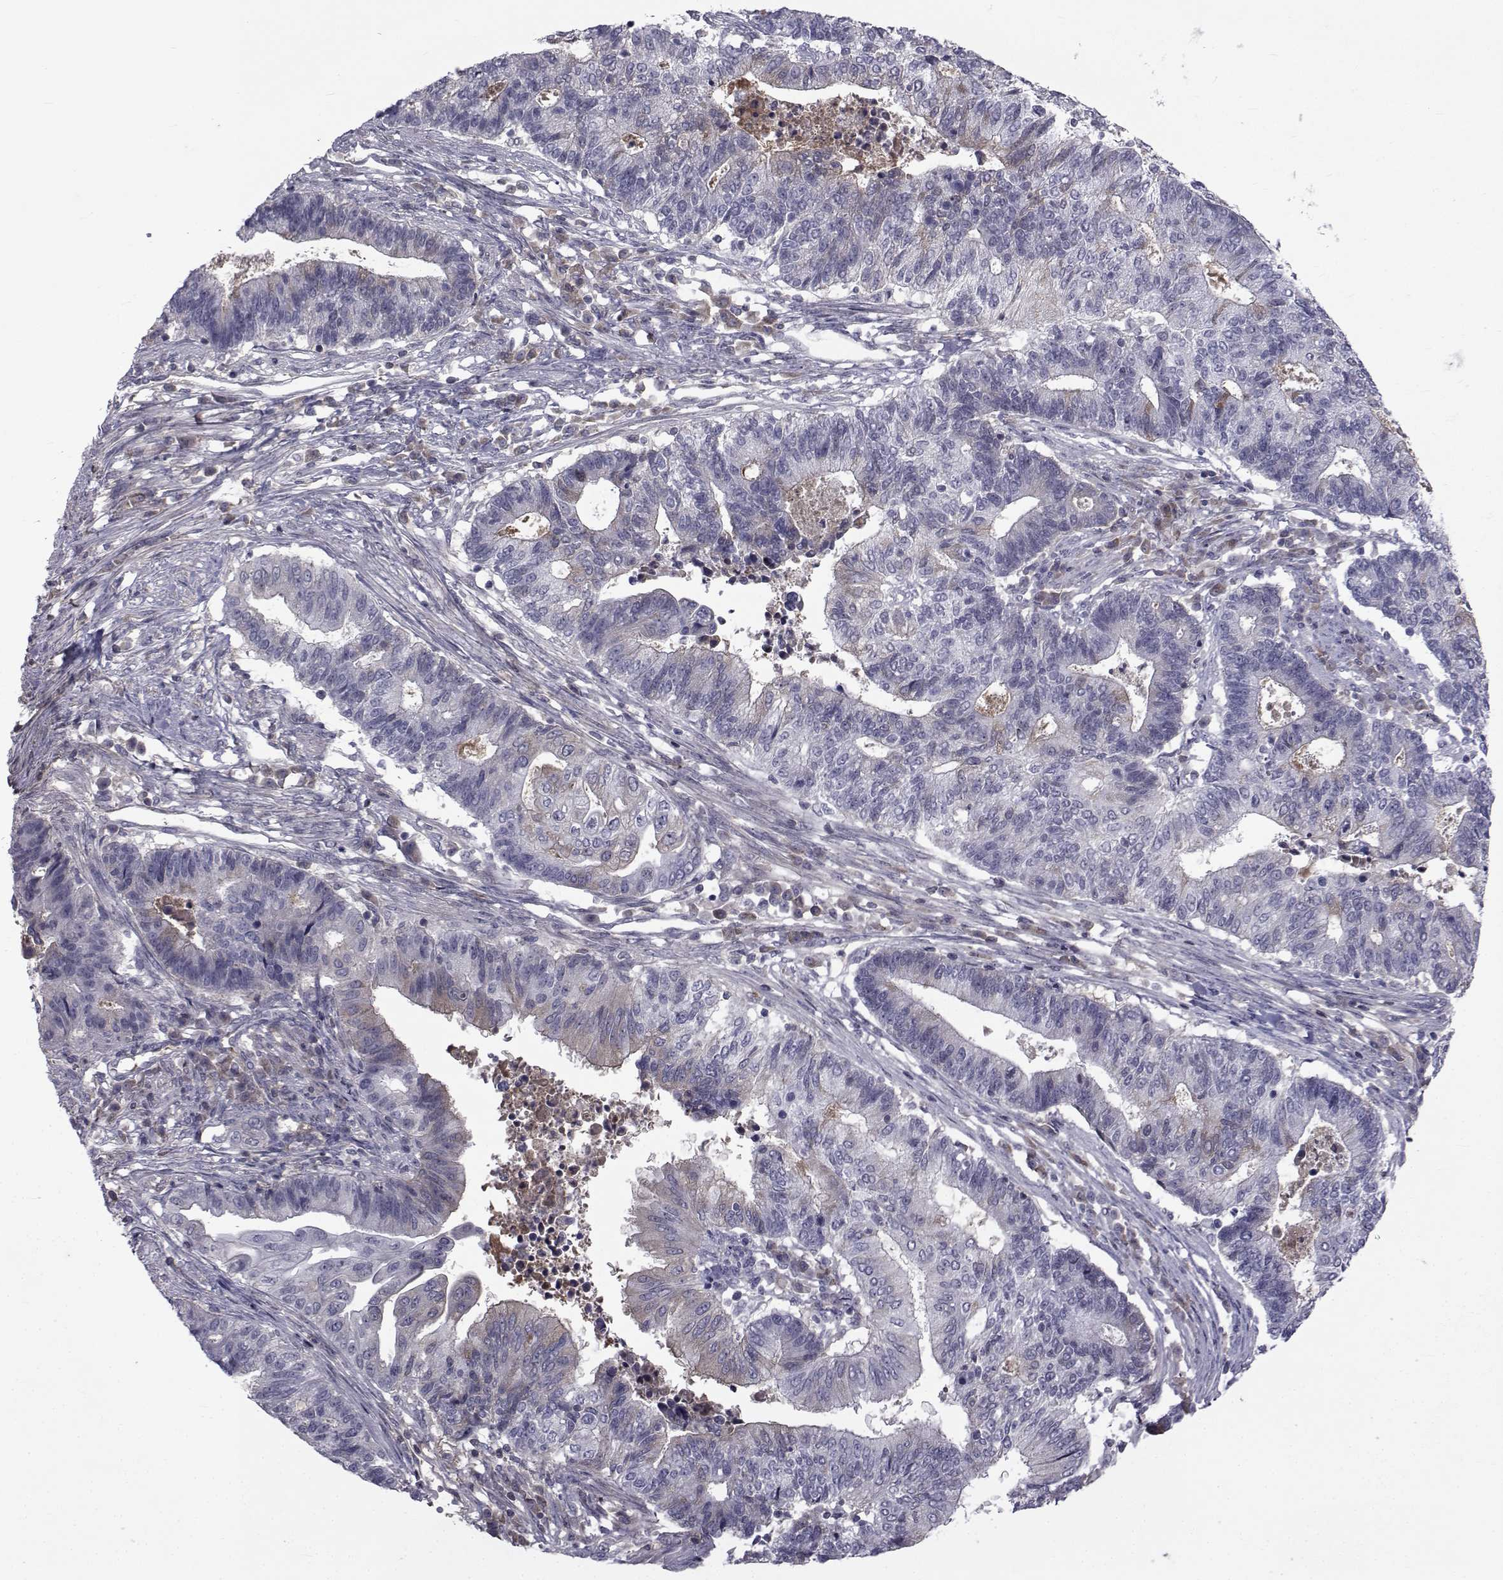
{"staining": {"intensity": "weak", "quantity": "<25%", "location": "cytoplasmic/membranous"}, "tissue": "endometrial cancer", "cell_type": "Tumor cells", "image_type": "cancer", "snomed": [{"axis": "morphology", "description": "Adenocarcinoma, NOS"}, {"axis": "topography", "description": "Uterus"}, {"axis": "topography", "description": "Endometrium"}], "caption": "Endometrial cancer stained for a protein using IHC exhibits no positivity tumor cells.", "gene": "PAX2", "patient": {"sex": "female", "age": 54}}